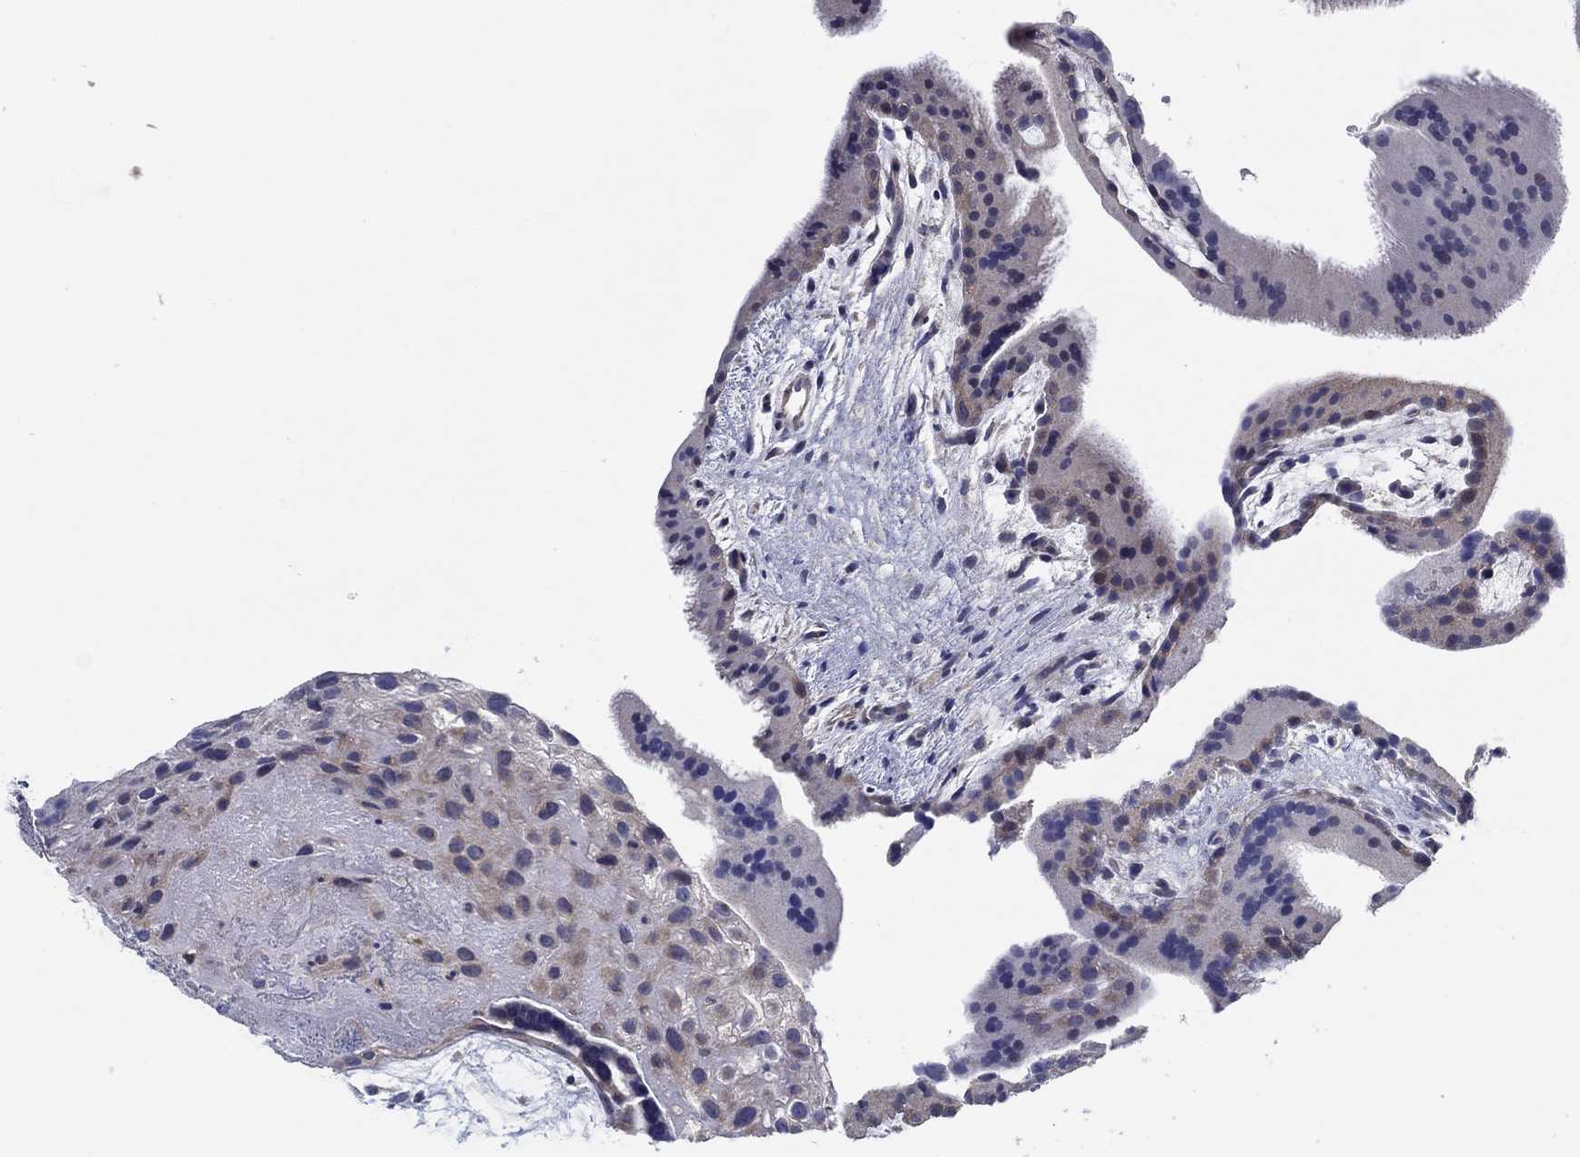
{"staining": {"intensity": "negative", "quantity": "none", "location": "none"}, "tissue": "placenta", "cell_type": "Decidual cells", "image_type": "normal", "snomed": [{"axis": "morphology", "description": "Normal tissue, NOS"}, {"axis": "topography", "description": "Placenta"}], "caption": "This histopathology image is of normal placenta stained with IHC to label a protein in brown with the nuclei are counter-stained blue. There is no positivity in decidual cells. (Immunohistochemistry, brightfield microscopy, high magnification).", "gene": "CFAP61", "patient": {"sex": "female", "age": 19}}